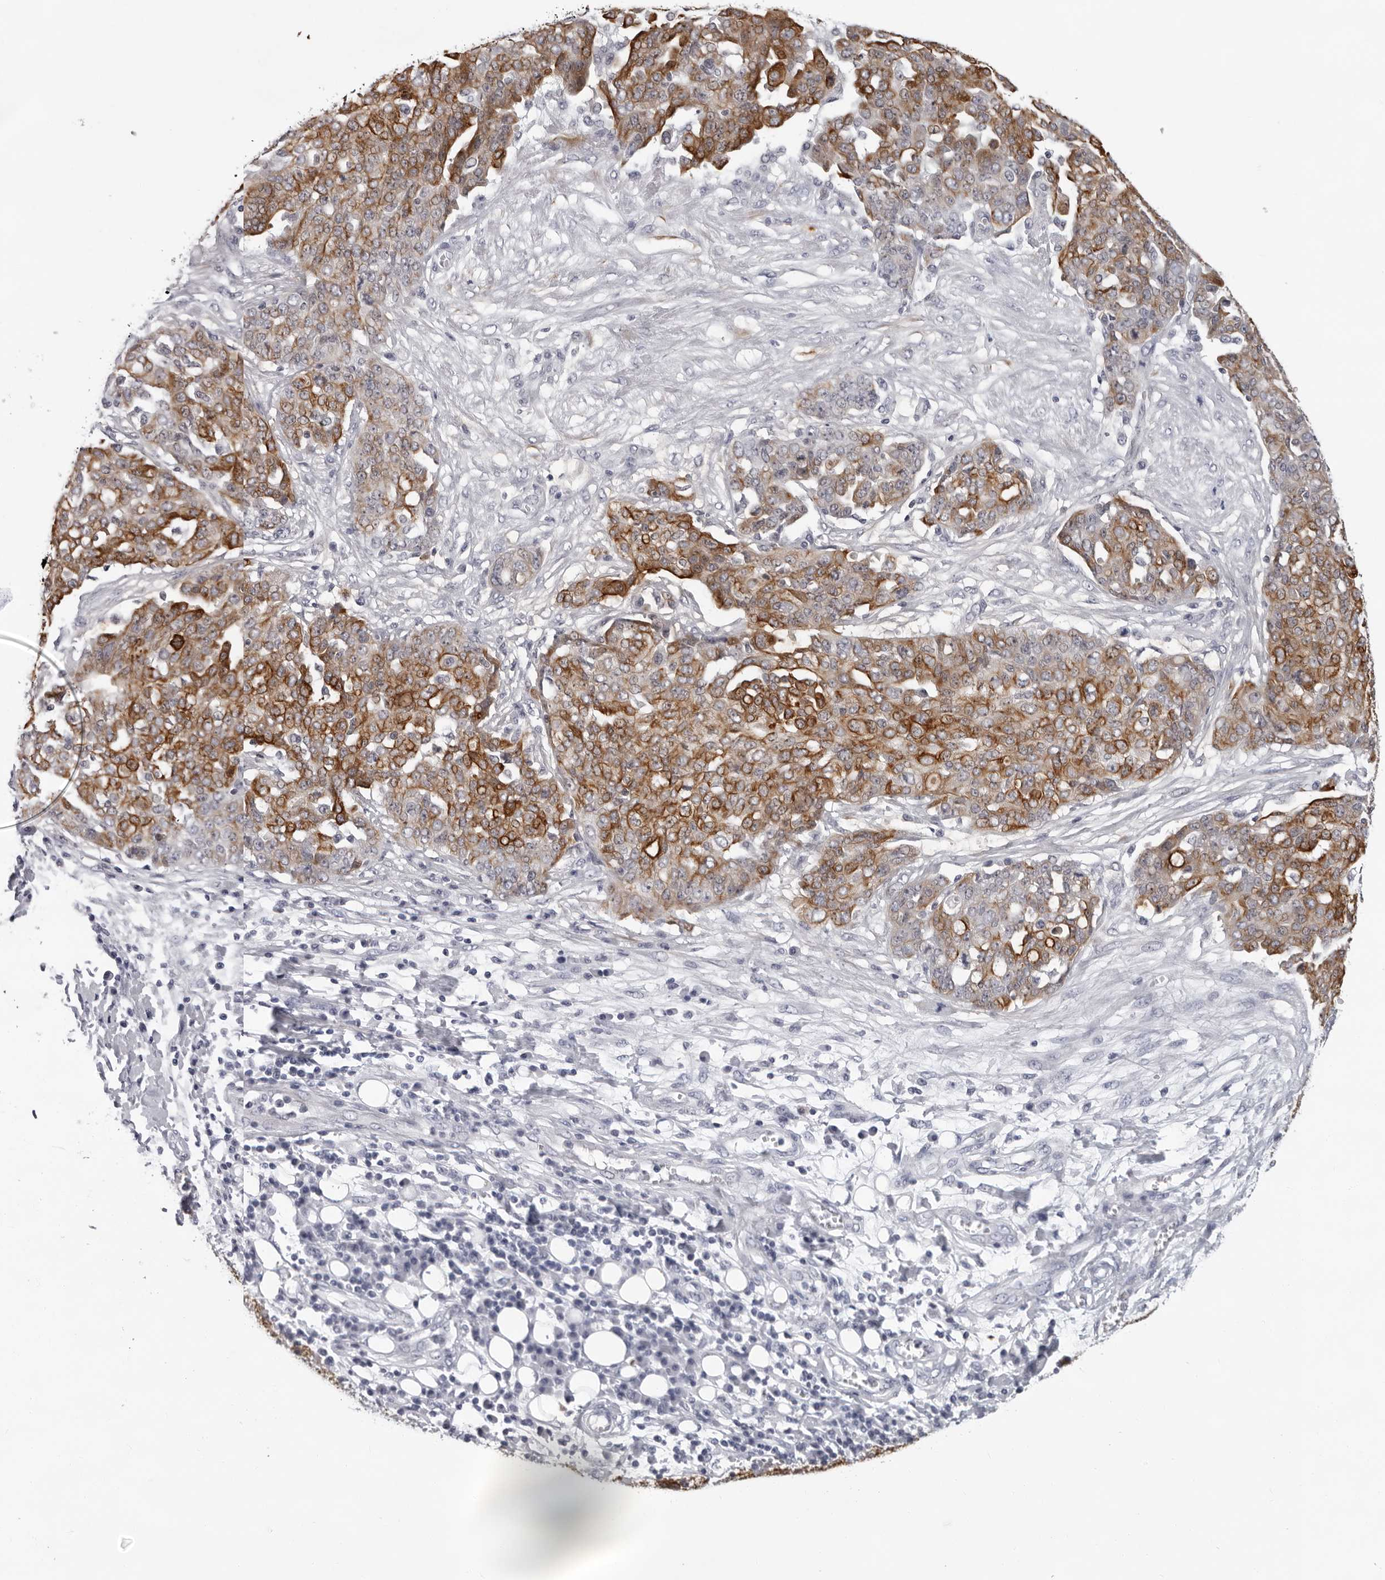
{"staining": {"intensity": "moderate", "quantity": ">75%", "location": "cytoplasmic/membranous"}, "tissue": "ovarian cancer", "cell_type": "Tumor cells", "image_type": "cancer", "snomed": [{"axis": "morphology", "description": "Cystadenocarcinoma, serous, NOS"}, {"axis": "topography", "description": "Soft tissue"}, {"axis": "topography", "description": "Ovary"}], "caption": "Tumor cells show medium levels of moderate cytoplasmic/membranous positivity in approximately >75% of cells in ovarian cancer (serous cystadenocarcinoma).", "gene": "CCDC28B", "patient": {"sex": "female", "age": 57}}